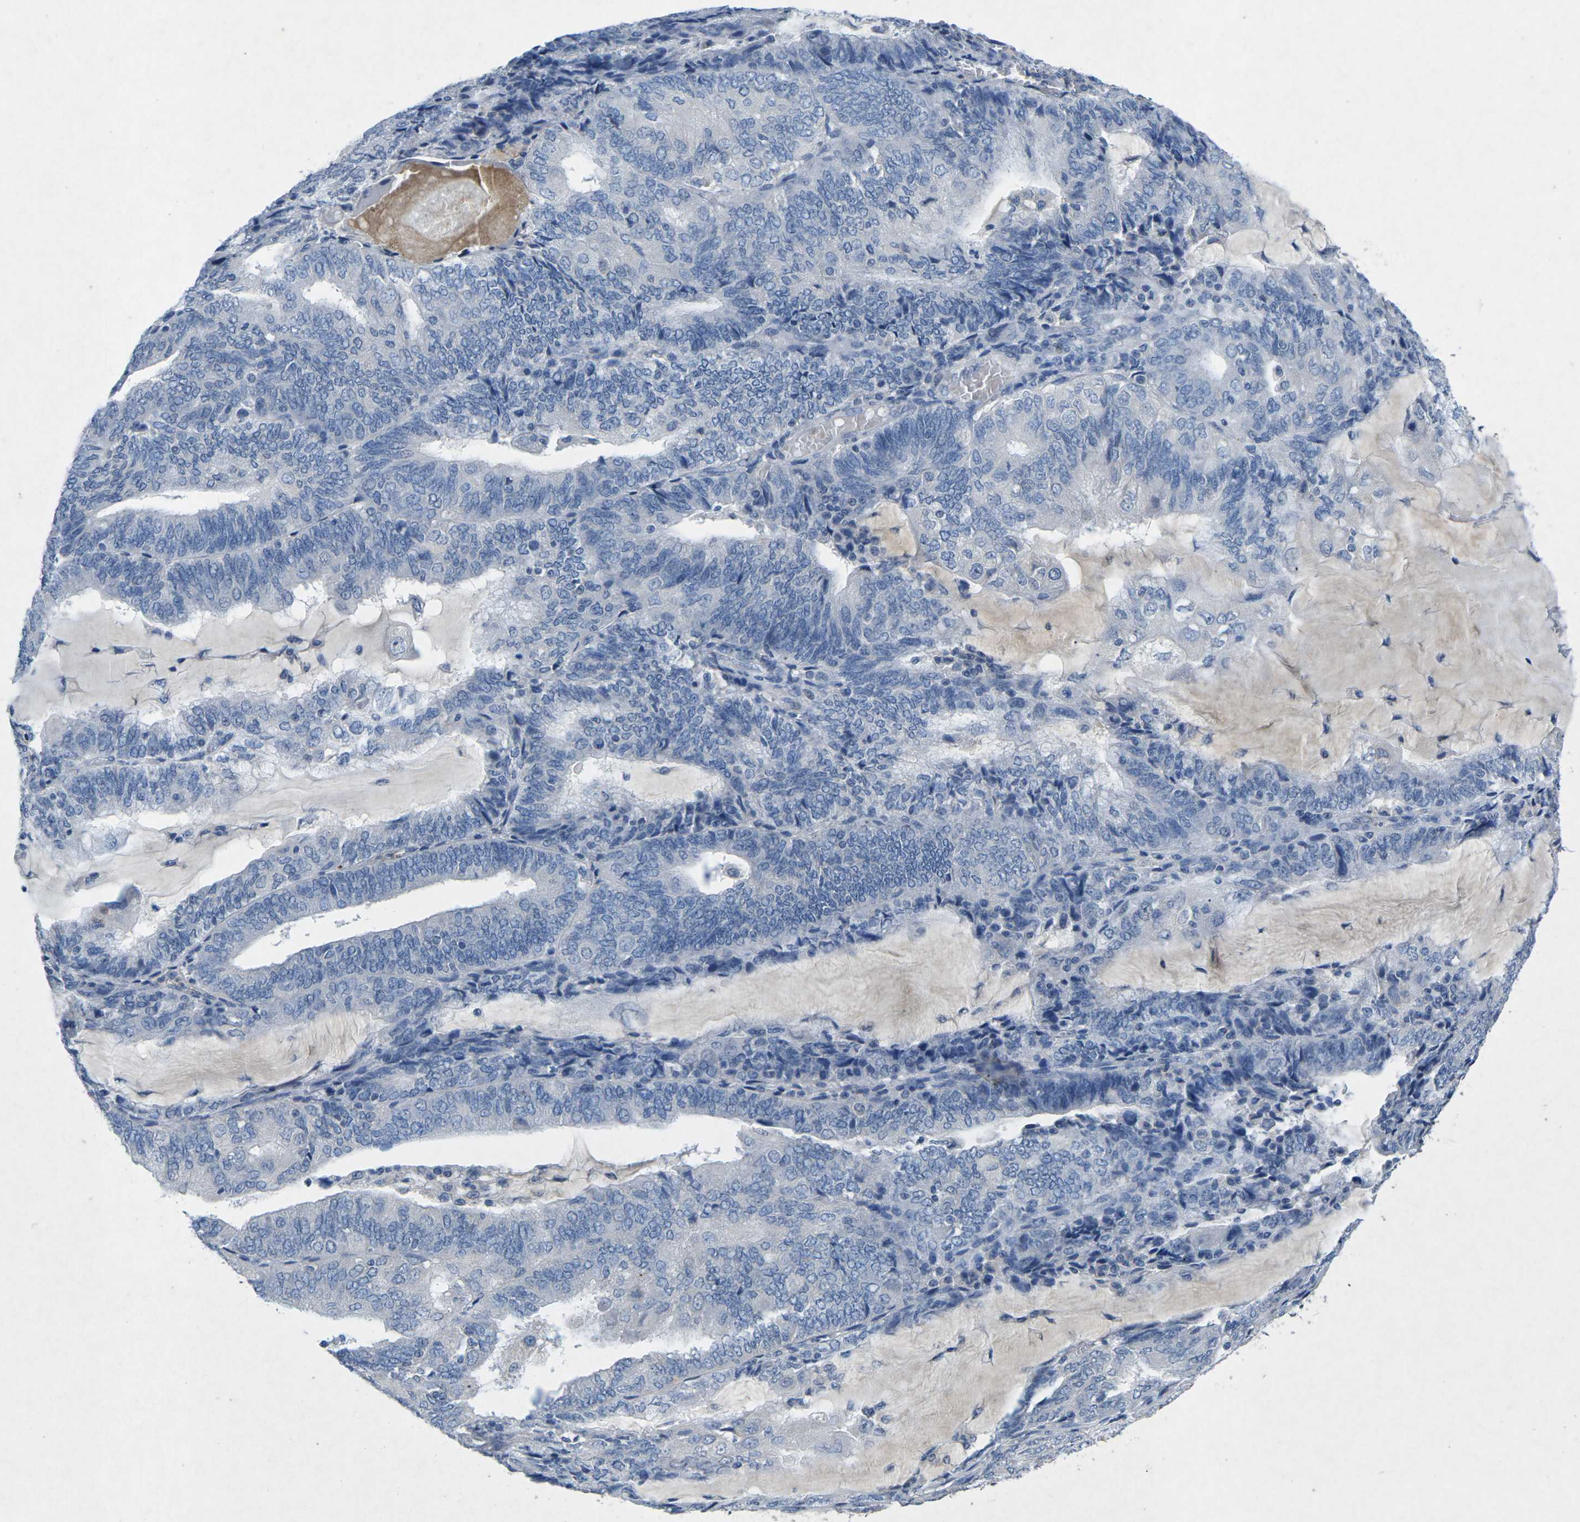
{"staining": {"intensity": "negative", "quantity": "none", "location": "none"}, "tissue": "endometrial cancer", "cell_type": "Tumor cells", "image_type": "cancer", "snomed": [{"axis": "morphology", "description": "Adenocarcinoma, NOS"}, {"axis": "topography", "description": "Endometrium"}], "caption": "Tumor cells show no significant protein staining in endometrial adenocarcinoma. The staining is performed using DAB (3,3'-diaminobenzidine) brown chromogen with nuclei counter-stained in using hematoxylin.", "gene": "PLG", "patient": {"sex": "female", "age": 81}}